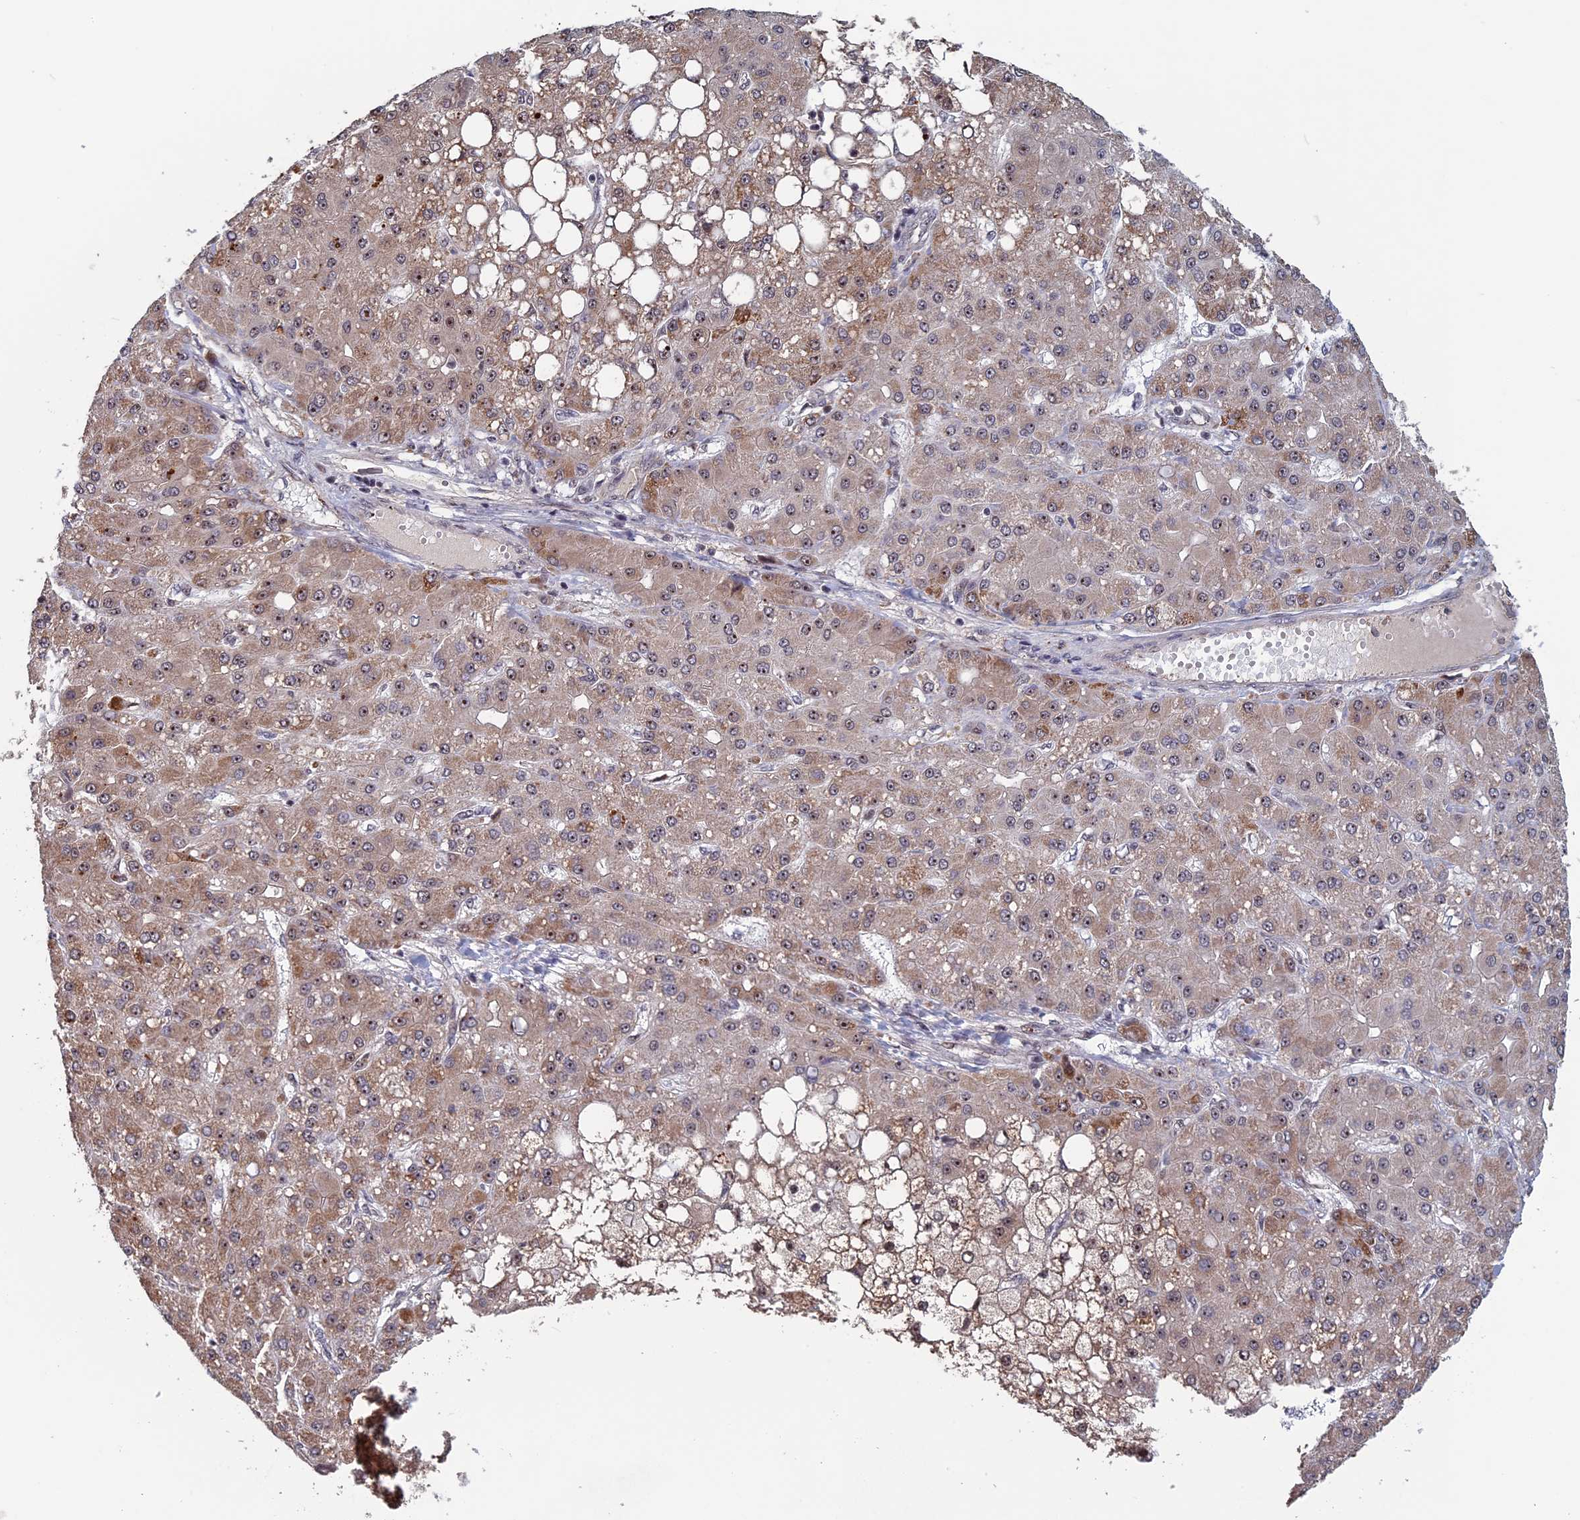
{"staining": {"intensity": "moderate", "quantity": "<25%", "location": "cytoplasmic/membranous,nuclear"}, "tissue": "liver cancer", "cell_type": "Tumor cells", "image_type": "cancer", "snomed": [{"axis": "morphology", "description": "Carcinoma, Hepatocellular, NOS"}, {"axis": "topography", "description": "Liver"}], "caption": "Tumor cells display moderate cytoplasmic/membranous and nuclear positivity in about <25% of cells in hepatocellular carcinoma (liver). (IHC, brightfield microscopy, high magnification).", "gene": "CACTIN", "patient": {"sex": "male", "age": 67}}